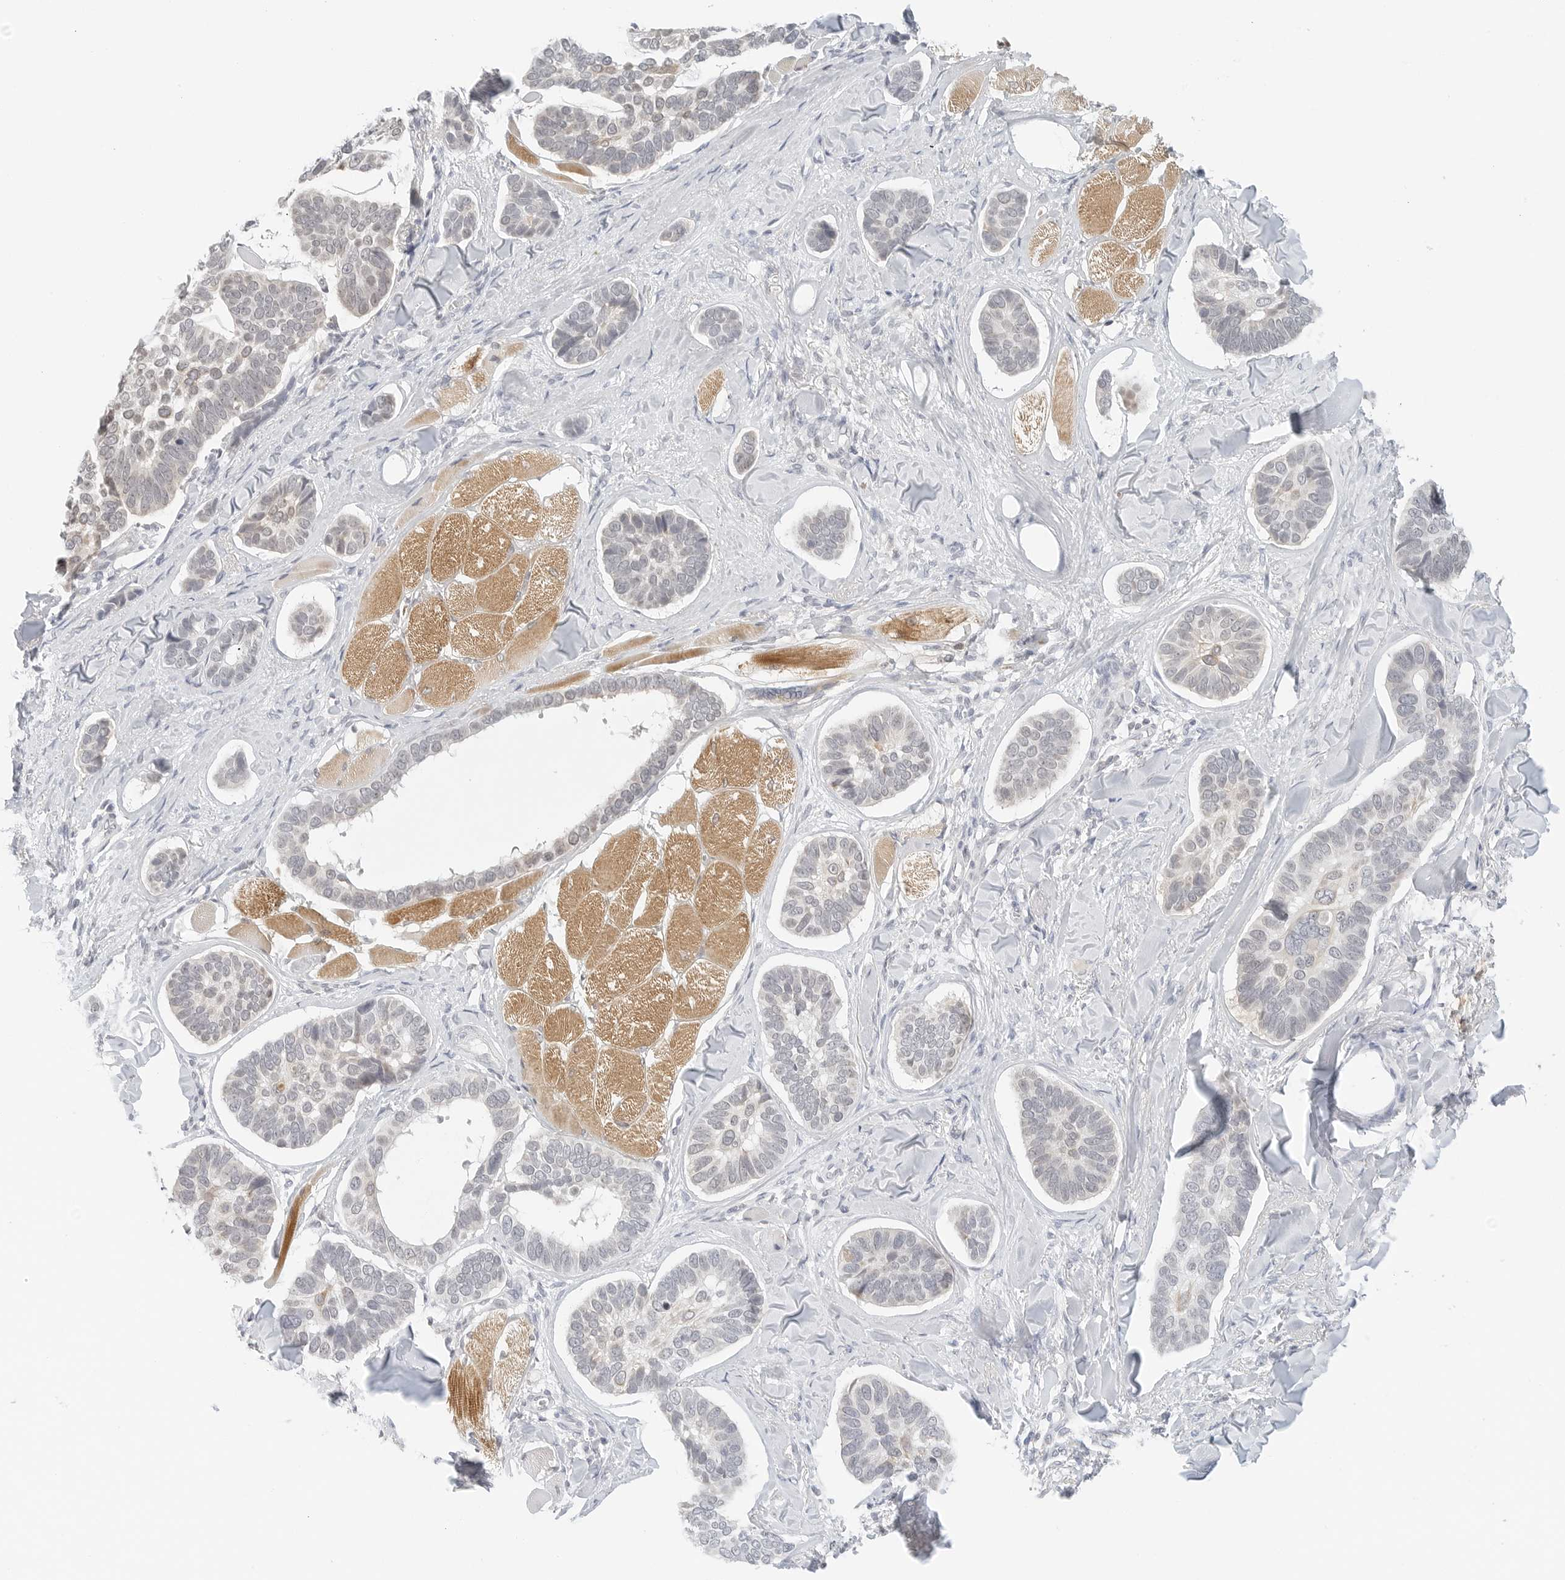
{"staining": {"intensity": "negative", "quantity": "none", "location": "none"}, "tissue": "skin cancer", "cell_type": "Tumor cells", "image_type": "cancer", "snomed": [{"axis": "morphology", "description": "Basal cell carcinoma"}, {"axis": "topography", "description": "Skin"}], "caption": "Basal cell carcinoma (skin) was stained to show a protein in brown. There is no significant expression in tumor cells.", "gene": "NEO1", "patient": {"sex": "male", "age": 62}}